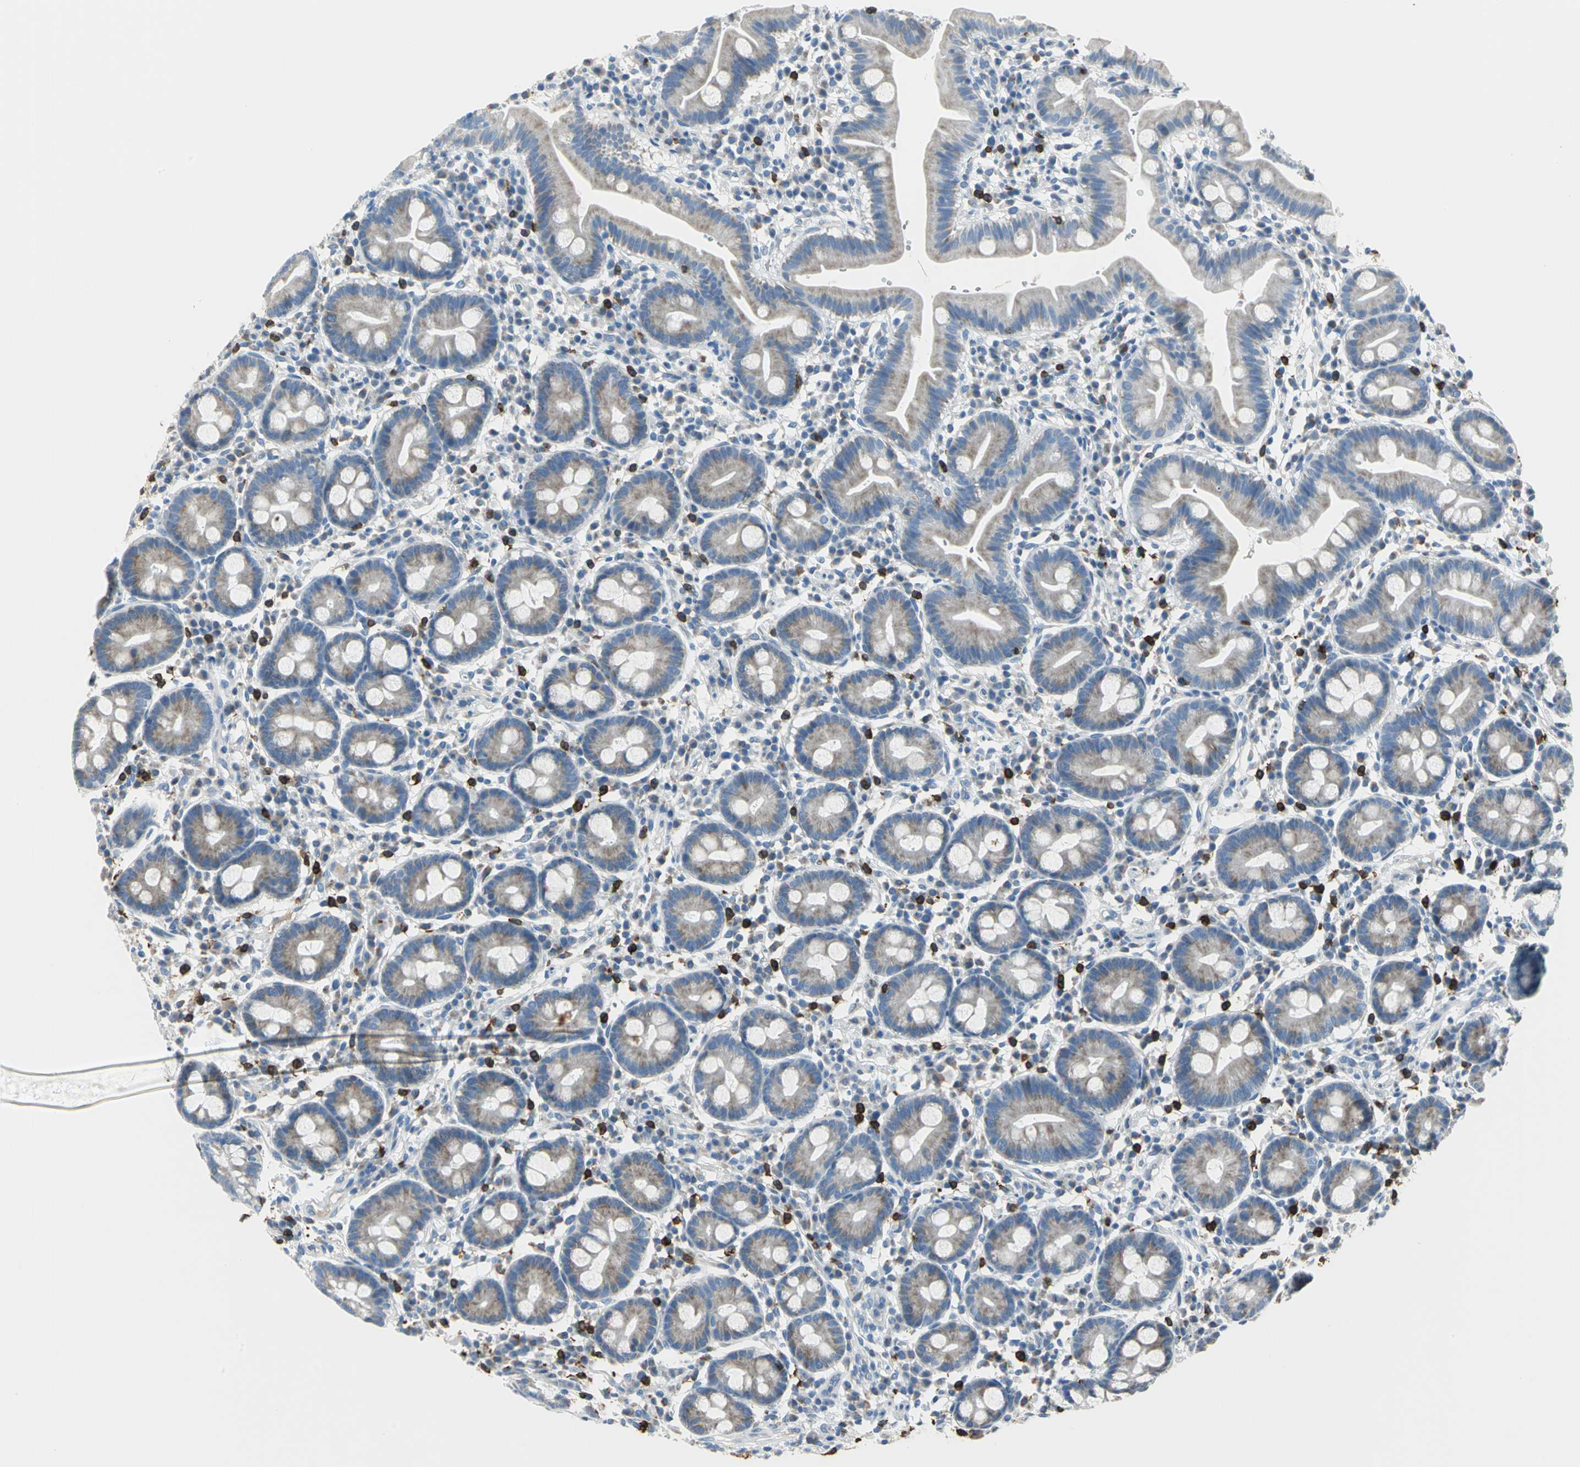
{"staining": {"intensity": "weak", "quantity": ">75%", "location": "cytoplasmic/membranous"}, "tissue": "duodenum", "cell_type": "Glandular cells", "image_type": "normal", "snomed": [{"axis": "morphology", "description": "Normal tissue, NOS"}, {"axis": "topography", "description": "Duodenum"}], "caption": "Immunohistochemistry histopathology image of normal human duodenum stained for a protein (brown), which shows low levels of weak cytoplasmic/membranous expression in approximately >75% of glandular cells.", "gene": "ALOX15", "patient": {"sex": "male", "age": 50}}